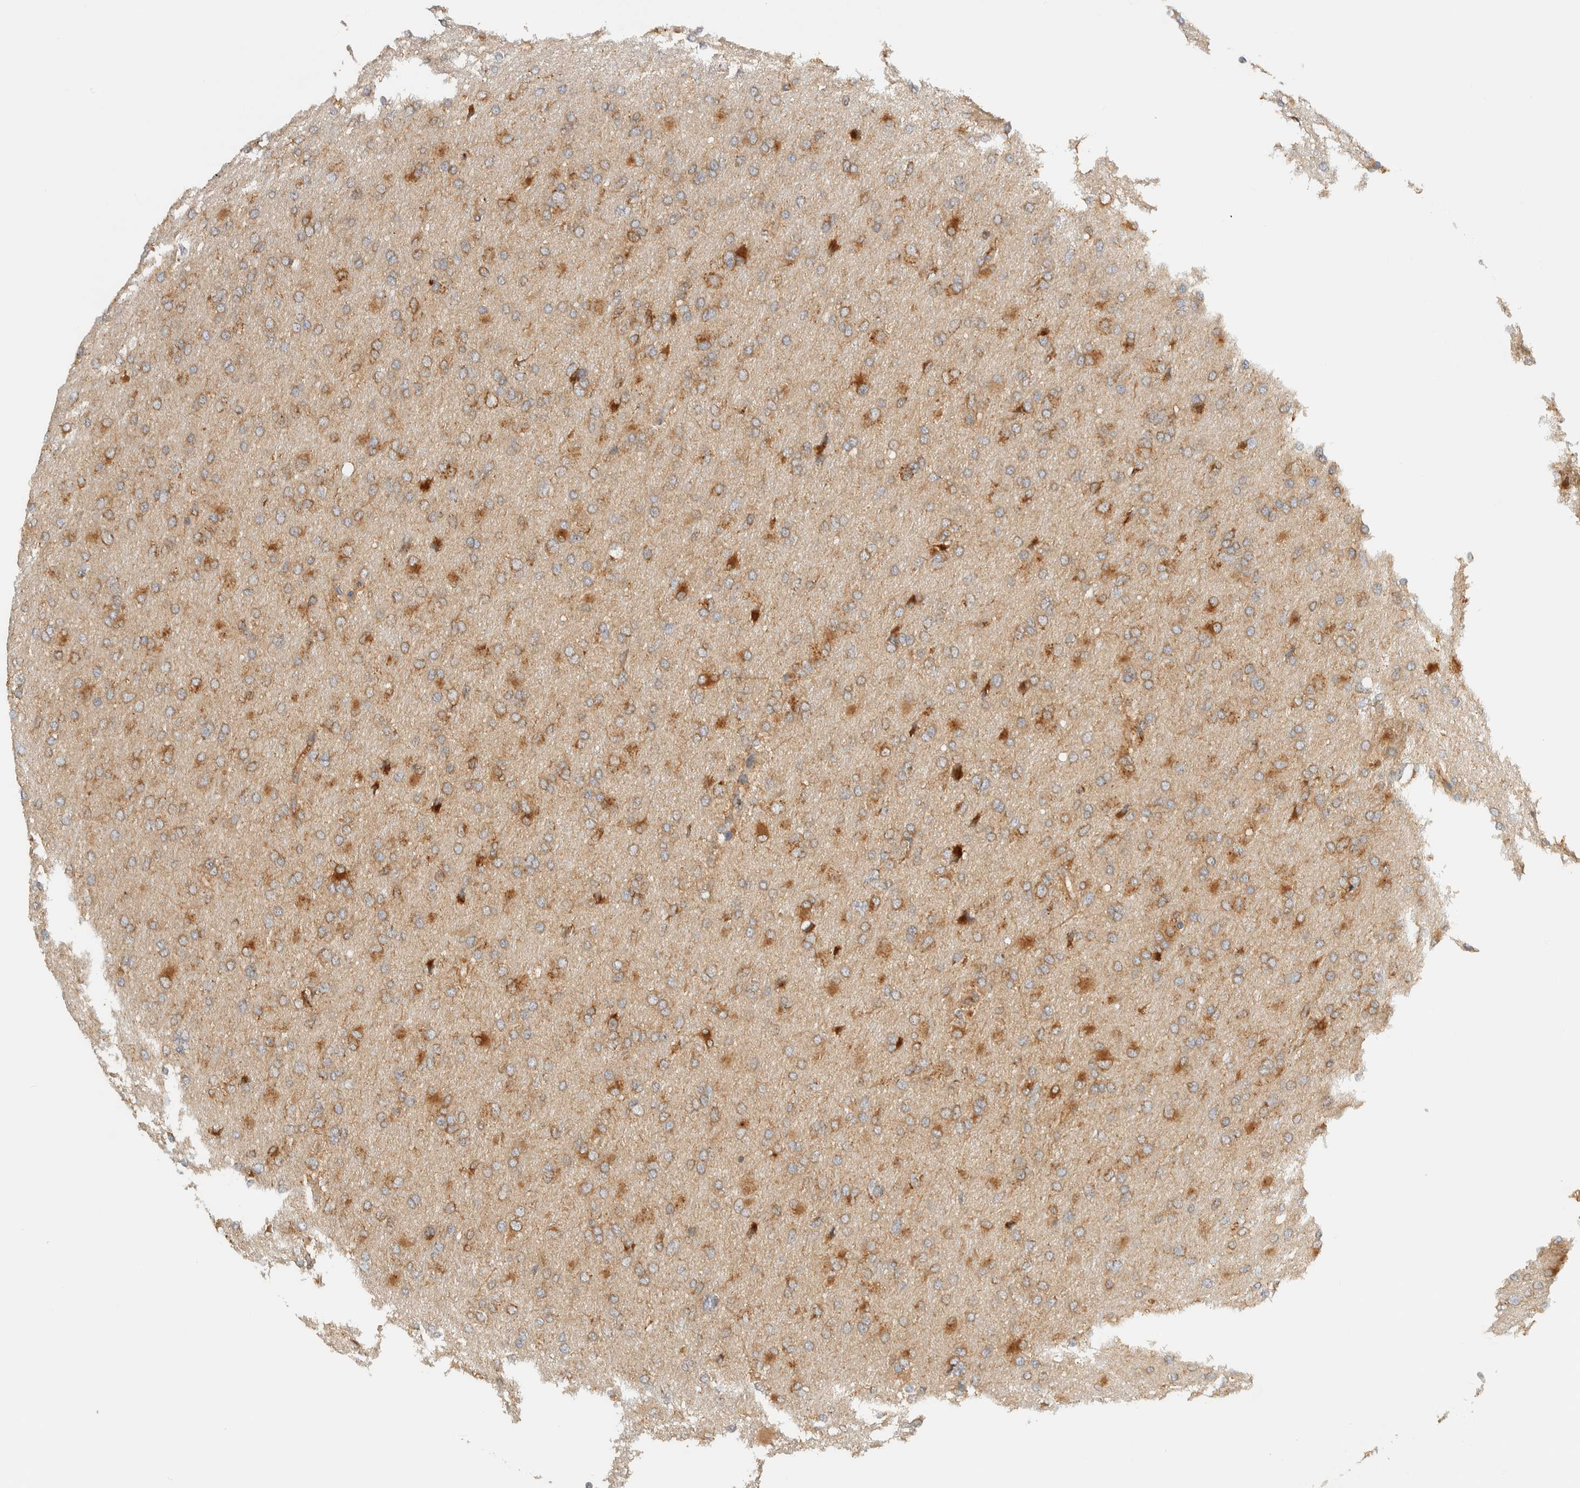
{"staining": {"intensity": "strong", "quantity": "25%-75%", "location": "cytoplasmic/membranous"}, "tissue": "glioma", "cell_type": "Tumor cells", "image_type": "cancer", "snomed": [{"axis": "morphology", "description": "Glioma, malignant, High grade"}, {"axis": "topography", "description": "Cerebral cortex"}], "caption": "An immunohistochemistry image of tumor tissue is shown. Protein staining in brown labels strong cytoplasmic/membranous positivity in glioma within tumor cells.", "gene": "TMEM192", "patient": {"sex": "female", "age": 36}}